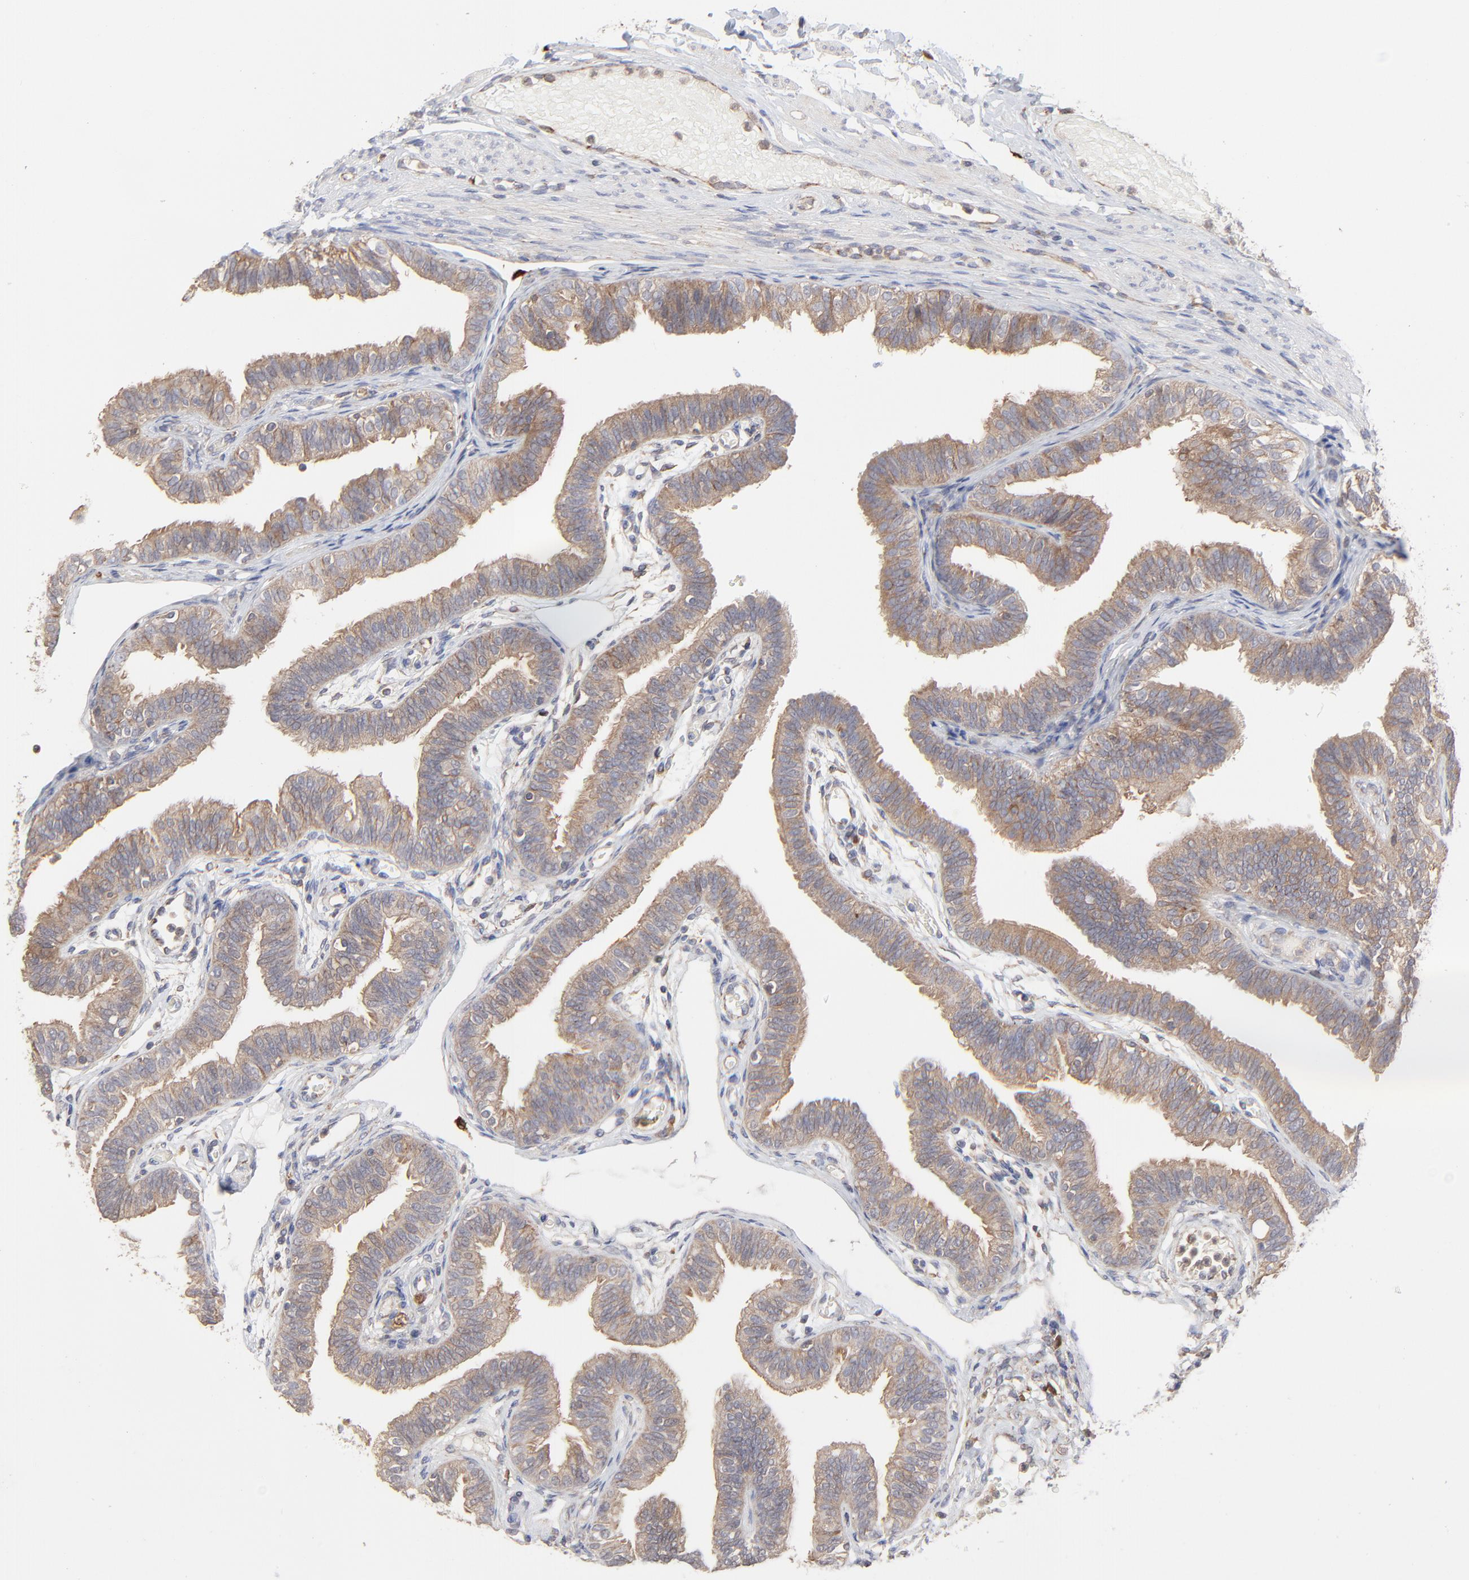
{"staining": {"intensity": "moderate", "quantity": ">75%", "location": "cytoplasmic/membranous"}, "tissue": "fallopian tube", "cell_type": "Glandular cells", "image_type": "normal", "snomed": [{"axis": "morphology", "description": "Normal tissue, NOS"}, {"axis": "morphology", "description": "Dermoid, NOS"}, {"axis": "topography", "description": "Fallopian tube"}], "caption": "An immunohistochemistry image of normal tissue is shown. Protein staining in brown highlights moderate cytoplasmic/membranous positivity in fallopian tube within glandular cells.", "gene": "RAB9A", "patient": {"sex": "female", "age": 33}}